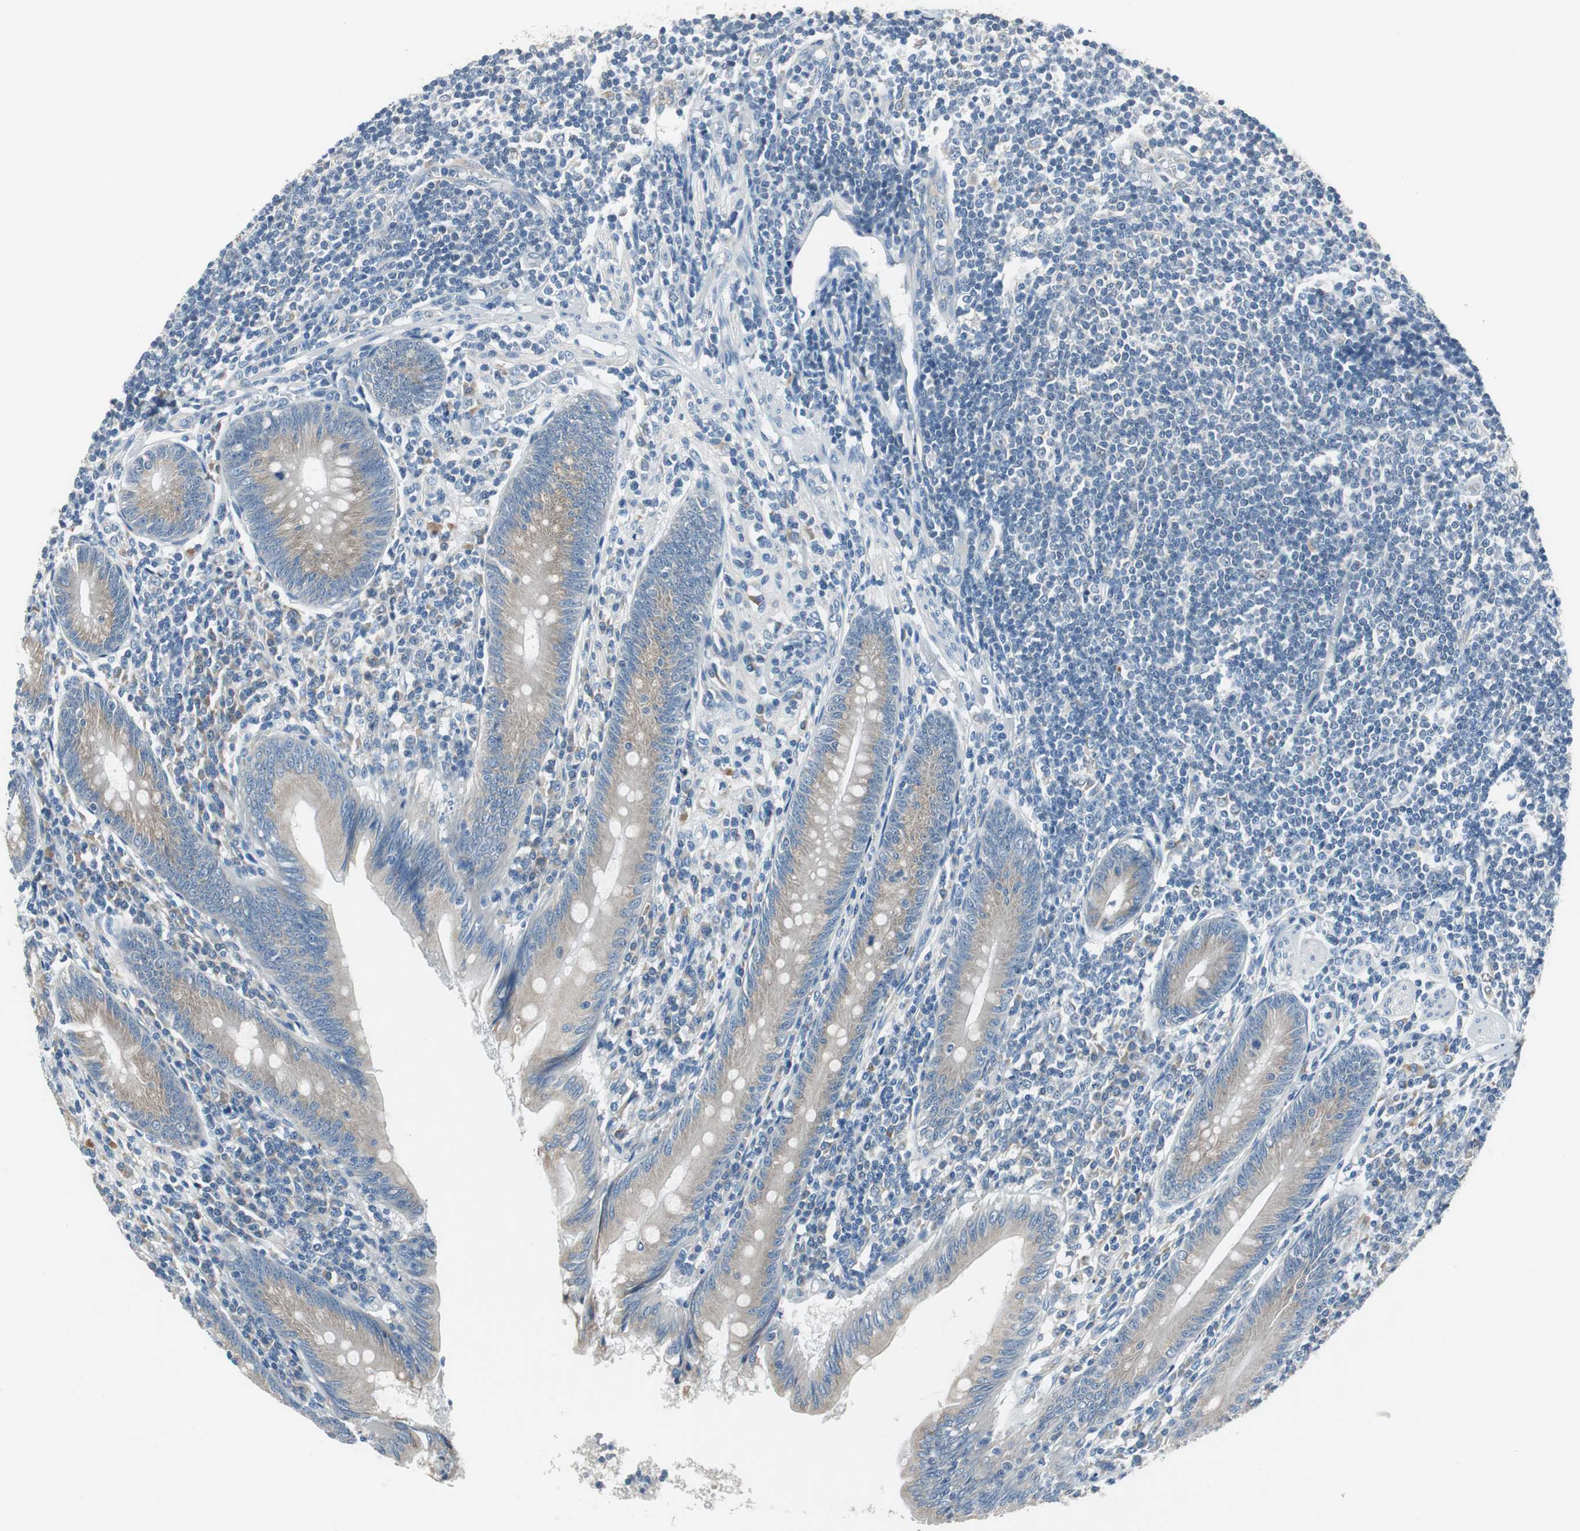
{"staining": {"intensity": "weak", "quantity": ">75%", "location": "cytoplasmic/membranous"}, "tissue": "appendix", "cell_type": "Glandular cells", "image_type": "normal", "snomed": [{"axis": "morphology", "description": "Normal tissue, NOS"}, {"axis": "morphology", "description": "Inflammation, NOS"}, {"axis": "topography", "description": "Appendix"}], "caption": "The immunohistochemical stain highlights weak cytoplasmic/membranous positivity in glandular cells of unremarkable appendix.", "gene": "PLAA", "patient": {"sex": "male", "age": 46}}